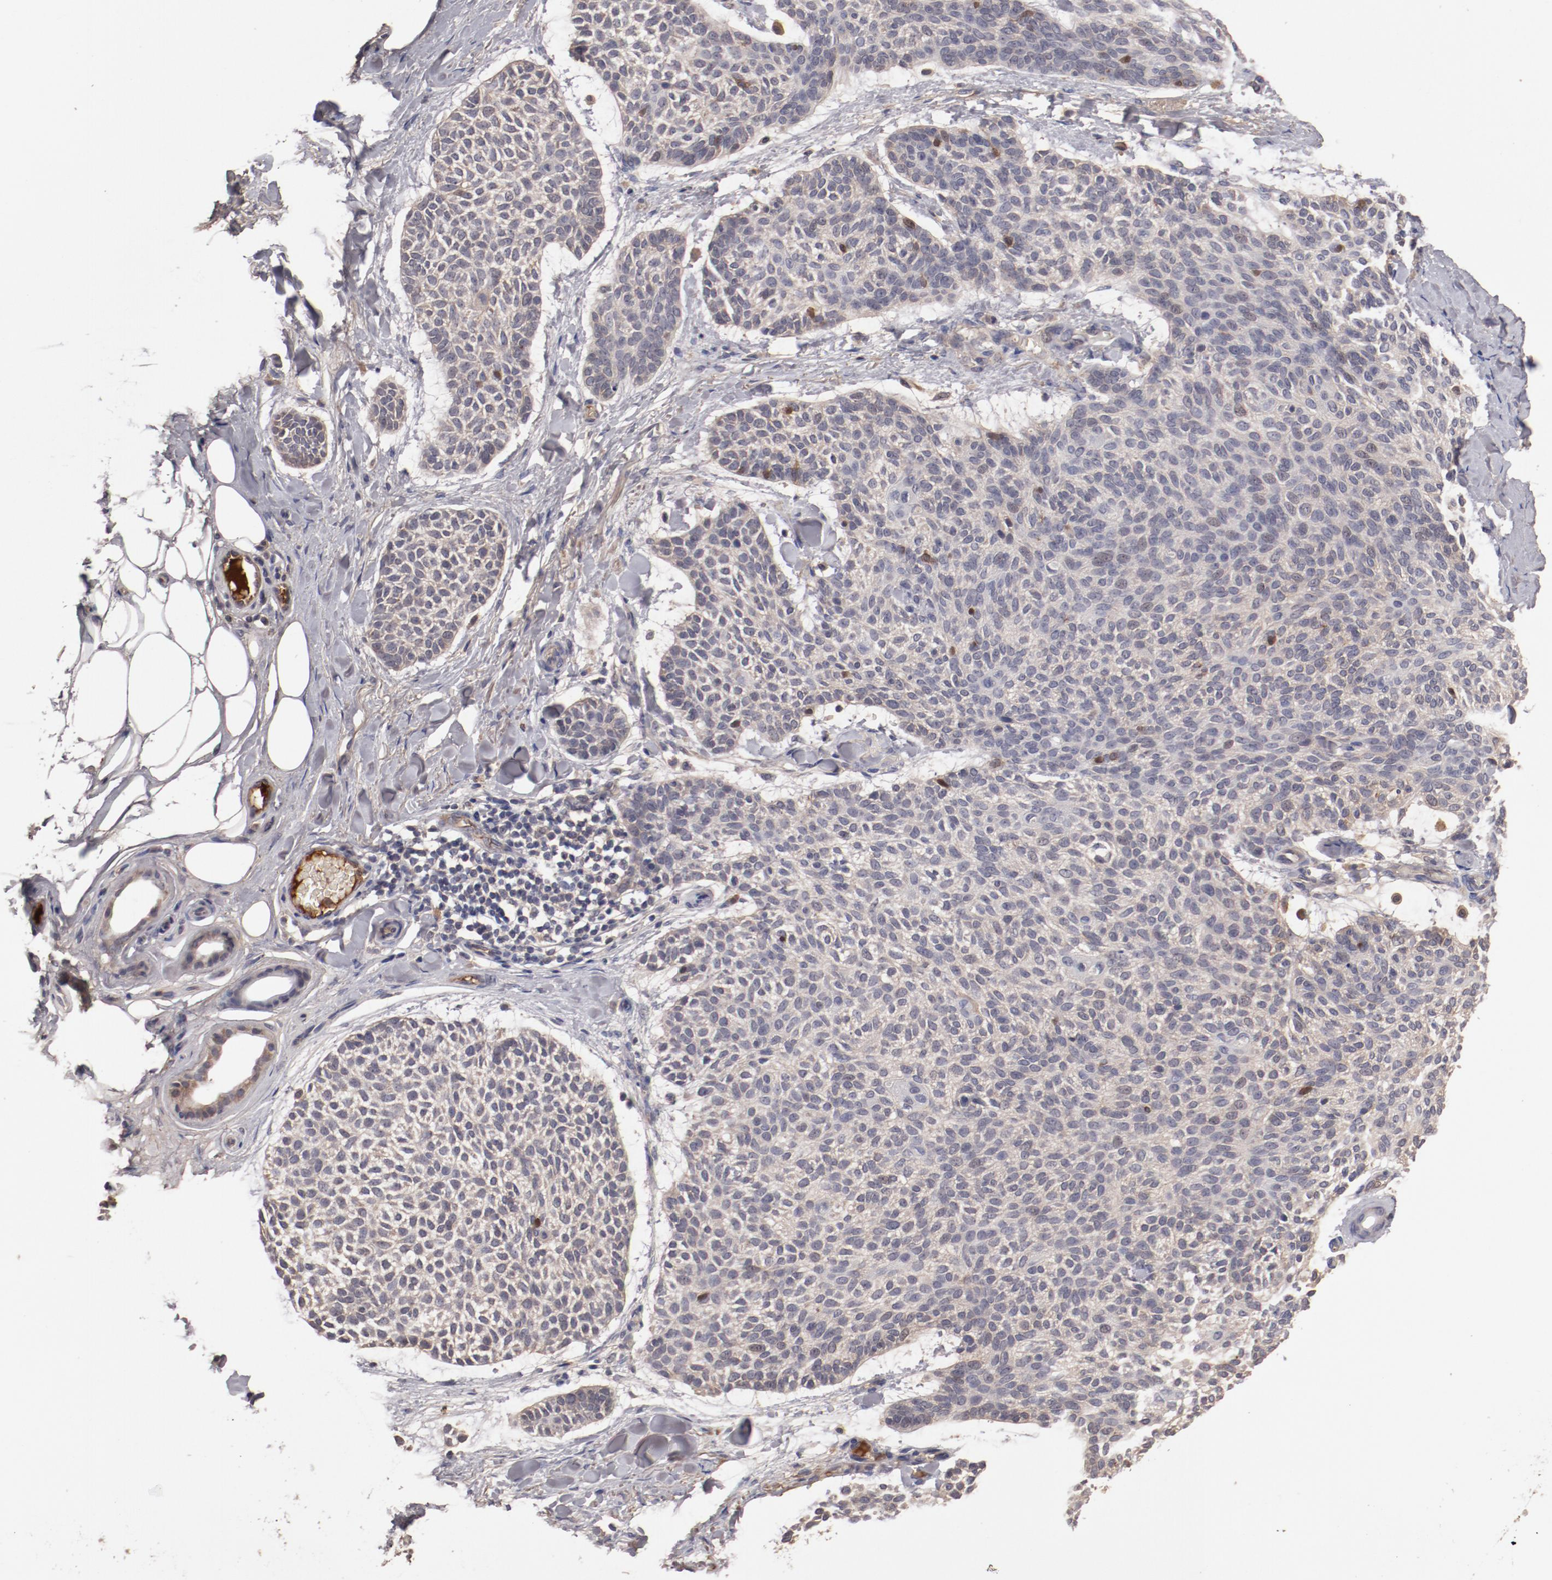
{"staining": {"intensity": "weak", "quantity": "<25%", "location": "cytoplasmic/membranous"}, "tissue": "skin cancer", "cell_type": "Tumor cells", "image_type": "cancer", "snomed": [{"axis": "morphology", "description": "Normal tissue, NOS"}, {"axis": "morphology", "description": "Basal cell carcinoma"}, {"axis": "topography", "description": "Skin"}], "caption": "This is a micrograph of IHC staining of skin basal cell carcinoma, which shows no staining in tumor cells. (DAB IHC with hematoxylin counter stain).", "gene": "CP", "patient": {"sex": "female", "age": 70}}